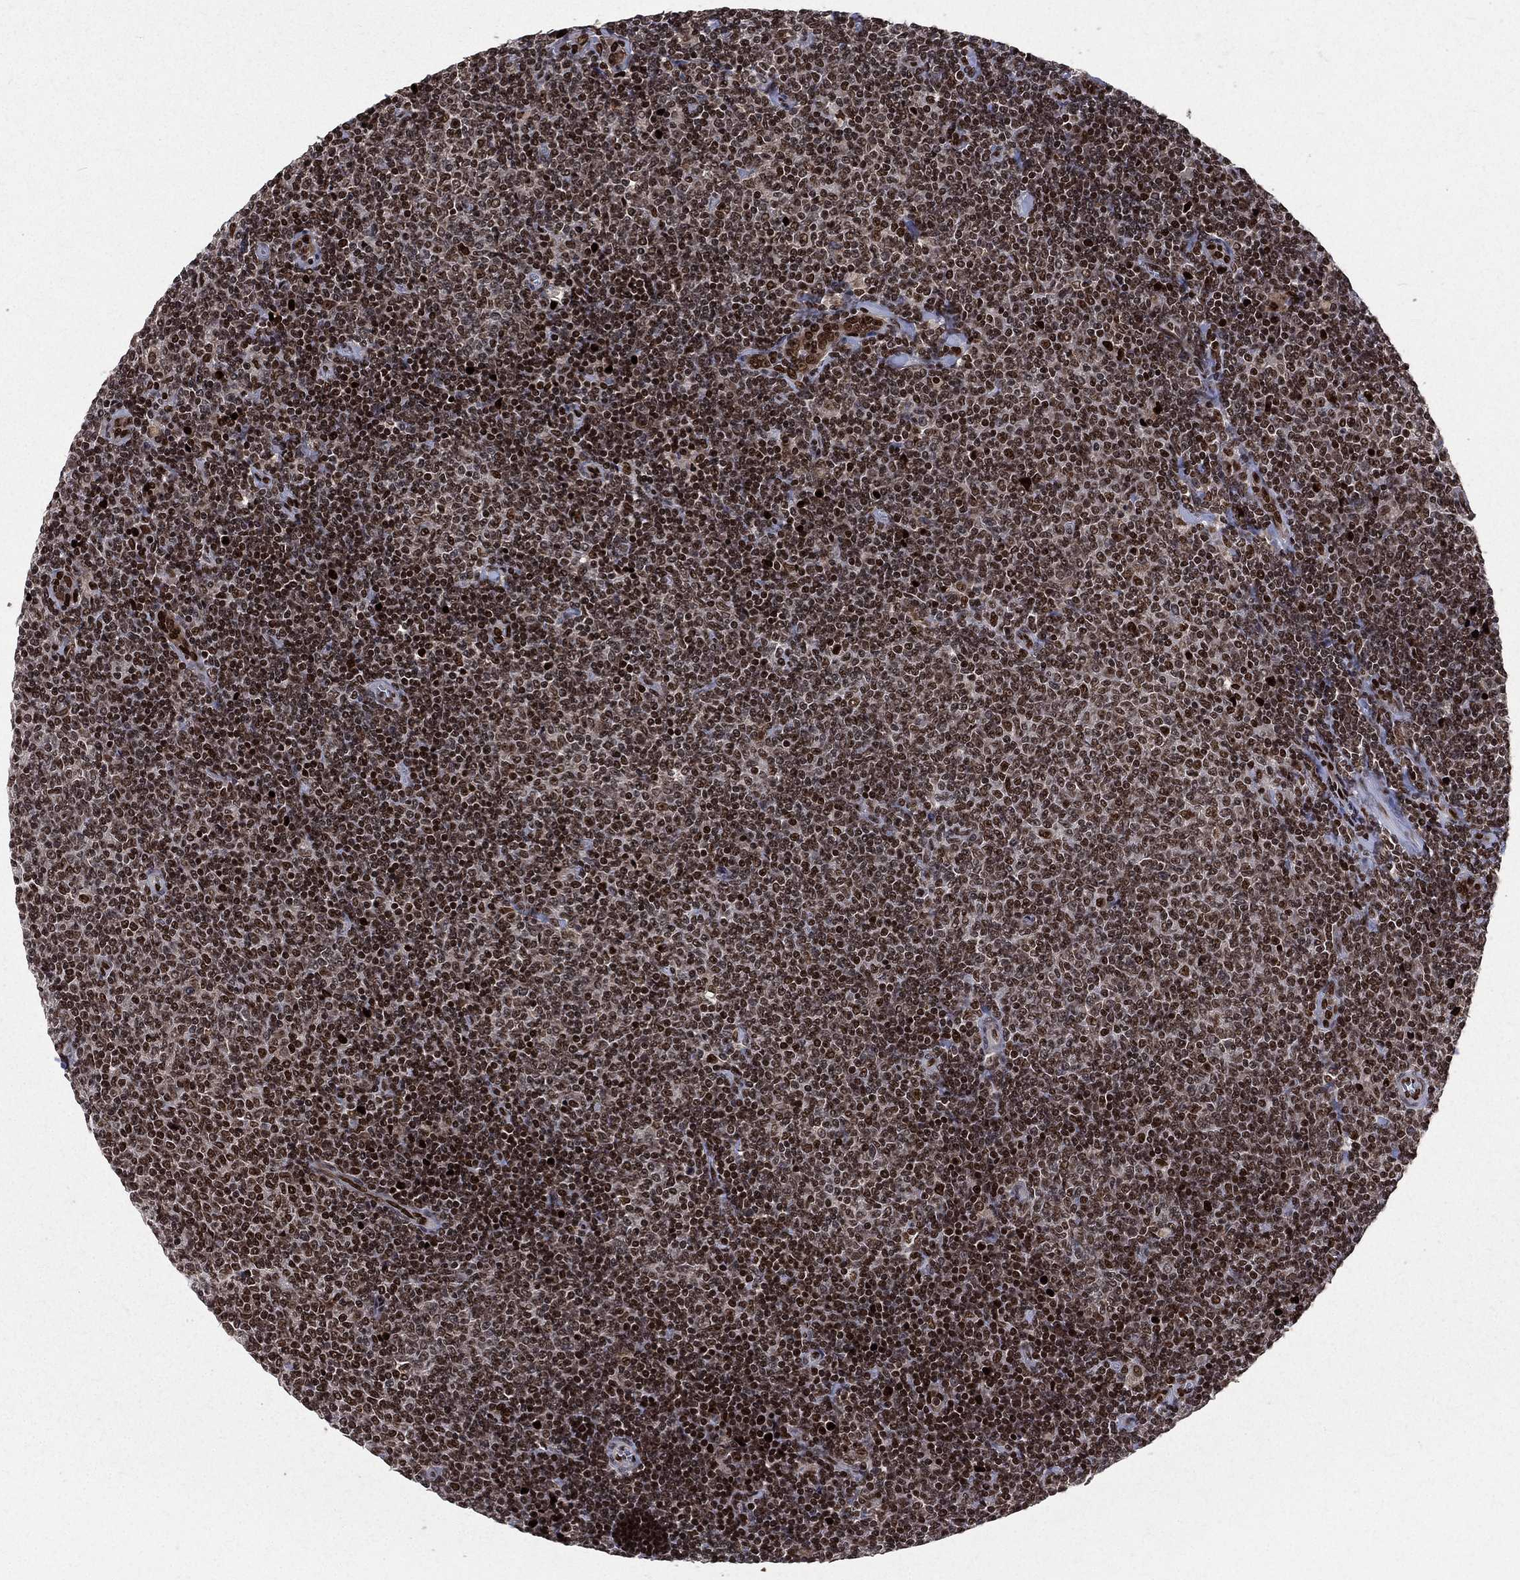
{"staining": {"intensity": "strong", "quantity": ">75%", "location": "nuclear"}, "tissue": "lymphoma", "cell_type": "Tumor cells", "image_type": "cancer", "snomed": [{"axis": "morphology", "description": "Malignant lymphoma, non-Hodgkin's type, Low grade"}, {"axis": "topography", "description": "Lymph node"}], "caption": "An IHC photomicrograph of neoplastic tissue is shown. Protein staining in brown shows strong nuclear positivity in lymphoma within tumor cells. The staining is performed using DAB brown chromogen to label protein expression. The nuclei are counter-stained blue using hematoxylin.", "gene": "POLB", "patient": {"sex": "male", "age": 52}}